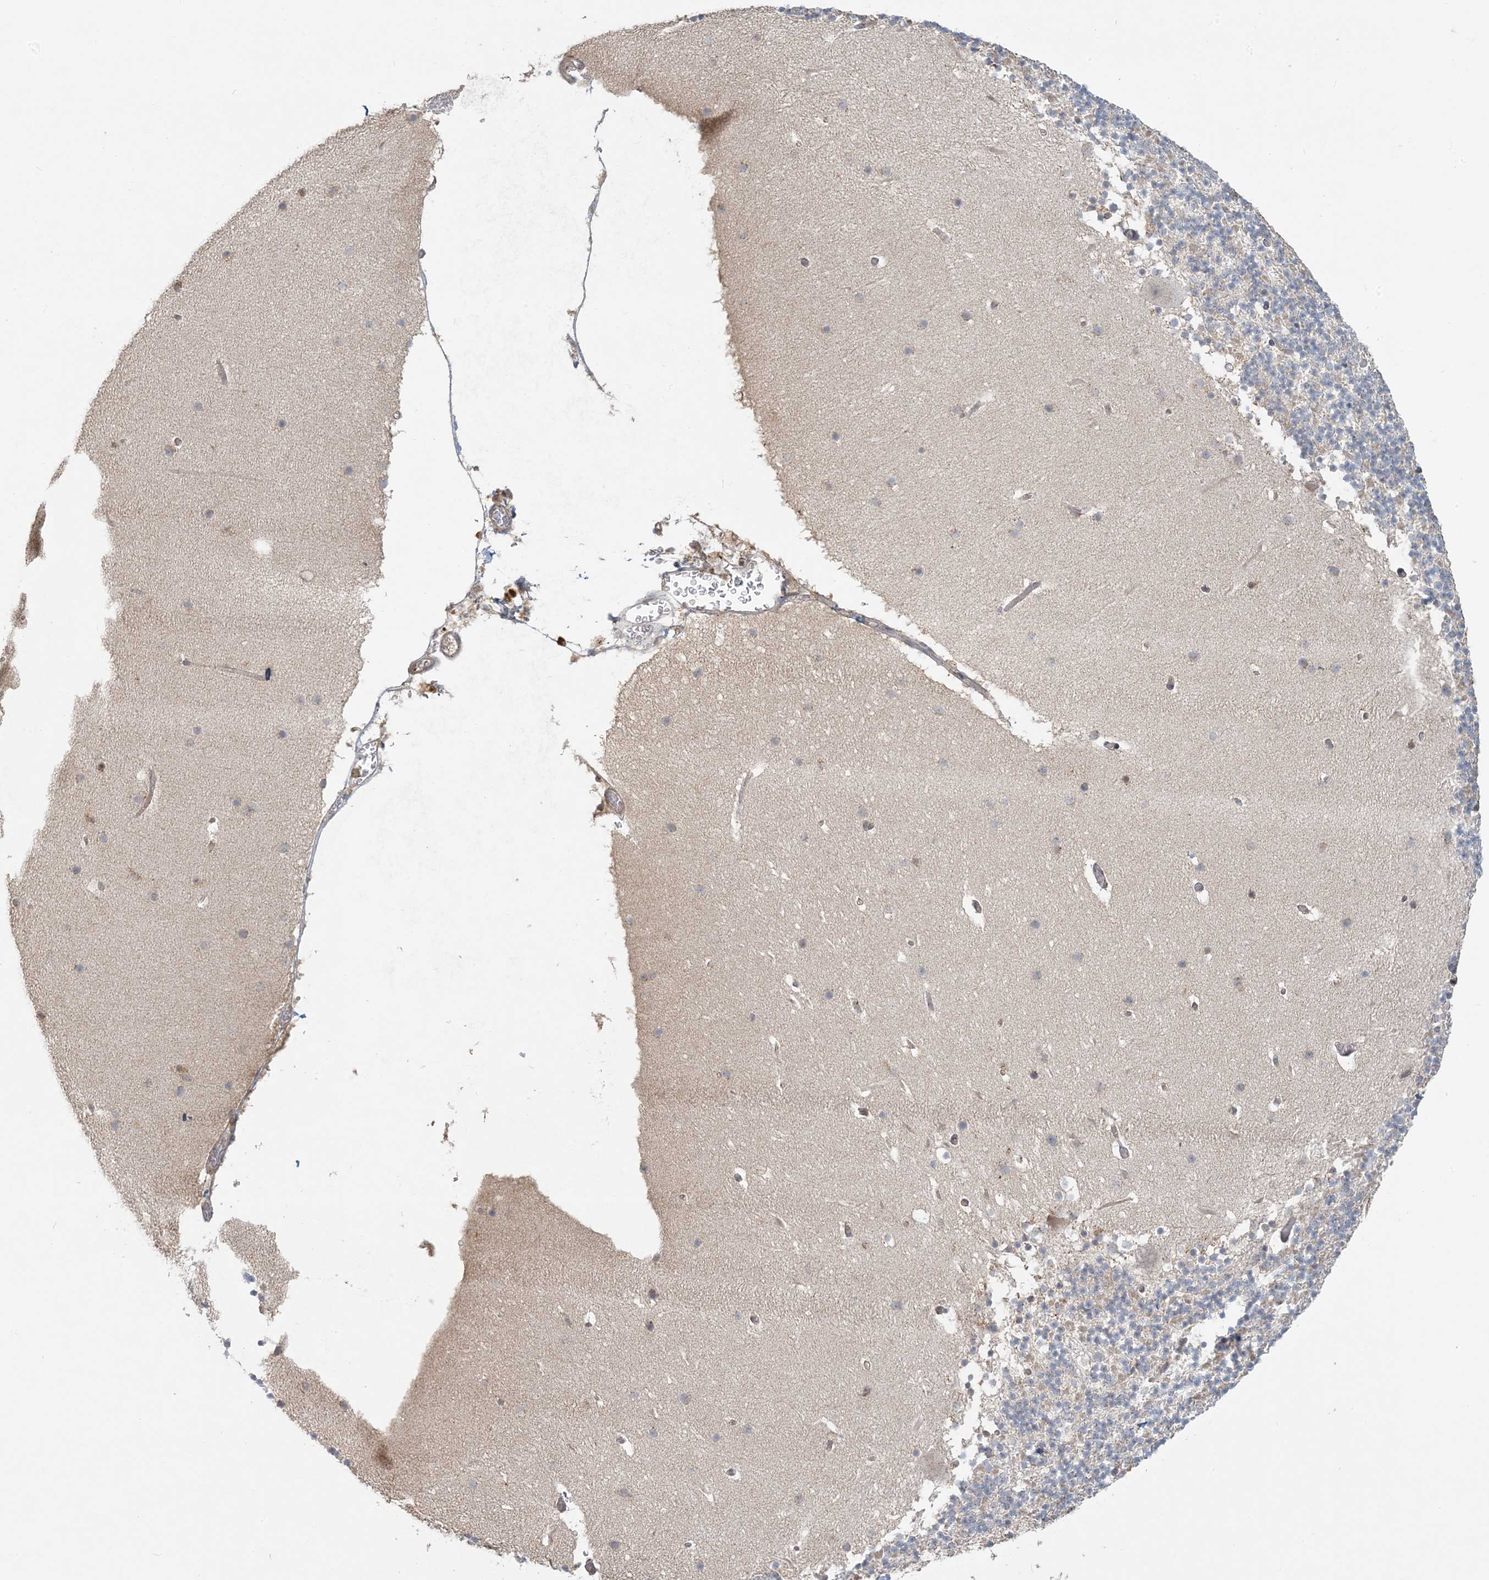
{"staining": {"intensity": "negative", "quantity": "none", "location": "none"}, "tissue": "cerebellum", "cell_type": "Cells in granular layer", "image_type": "normal", "snomed": [{"axis": "morphology", "description": "Normal tissue, NOS"}, {"axis": "topography", "description": "Cerebellum"}], "caption": "DAB (3,3'-diaminobenzidine) immunohistochemical staining of unremarkable human cerebellum exhibits no significant staining in cells in granular layer.", "gene": "HACL1", "patient": {"sex": "male", "age": 57}}